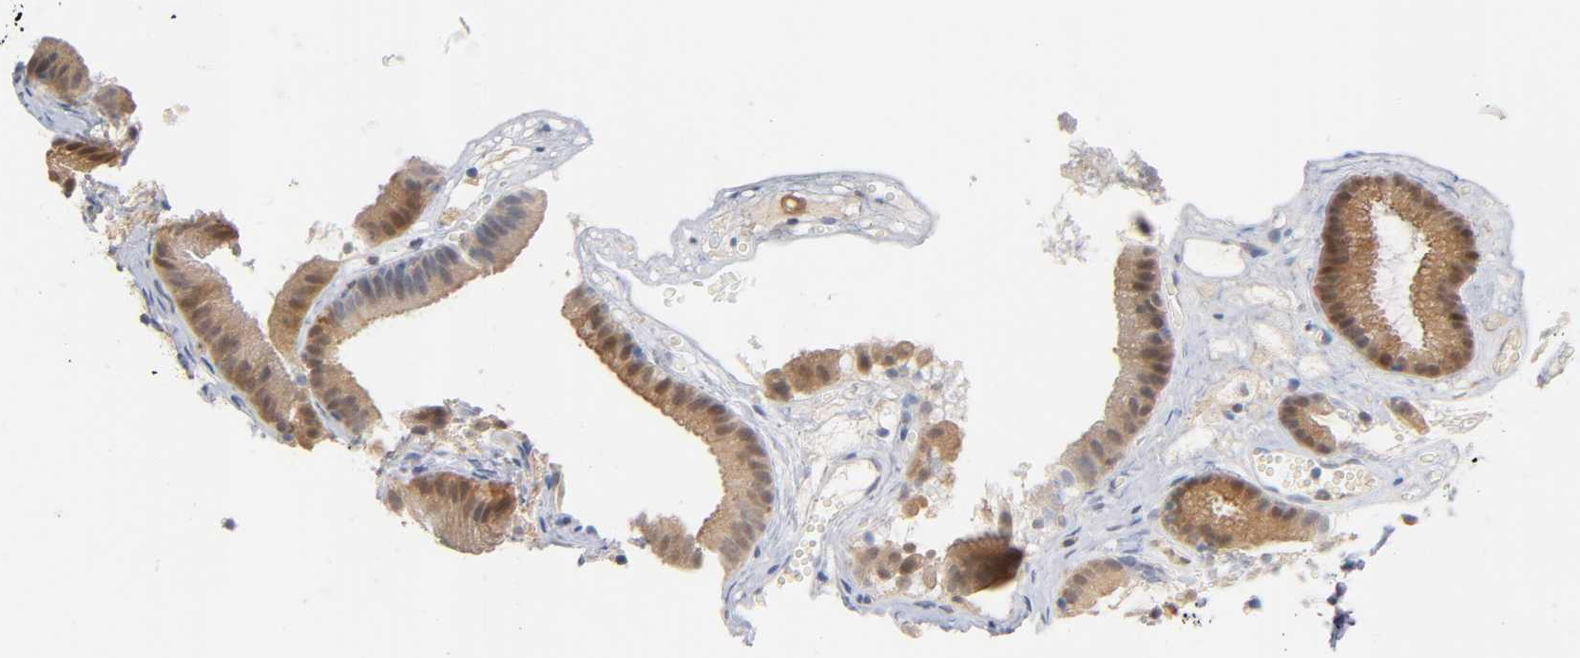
{"staining": {"intensity": "moderate", "quantity": ">75%", "location": "cytoplasmic/membranous,nuclear"}, "tissue": "gallbladder", "cell_type": "Glandular cells", "image_type": "normal", "snomed": [{"axis": "morphology", "description": "Normal tissue, NOS"}, {"axis": "topography", "description": "Gallbladder"}], "caption": "An image of human gallbladder stained for a protein shows moderate cytoplasmic/membranous,nuclear brown staining in glandular cells.", "gene": "IL18", "patient": {"sex": "female", "age": 24}}